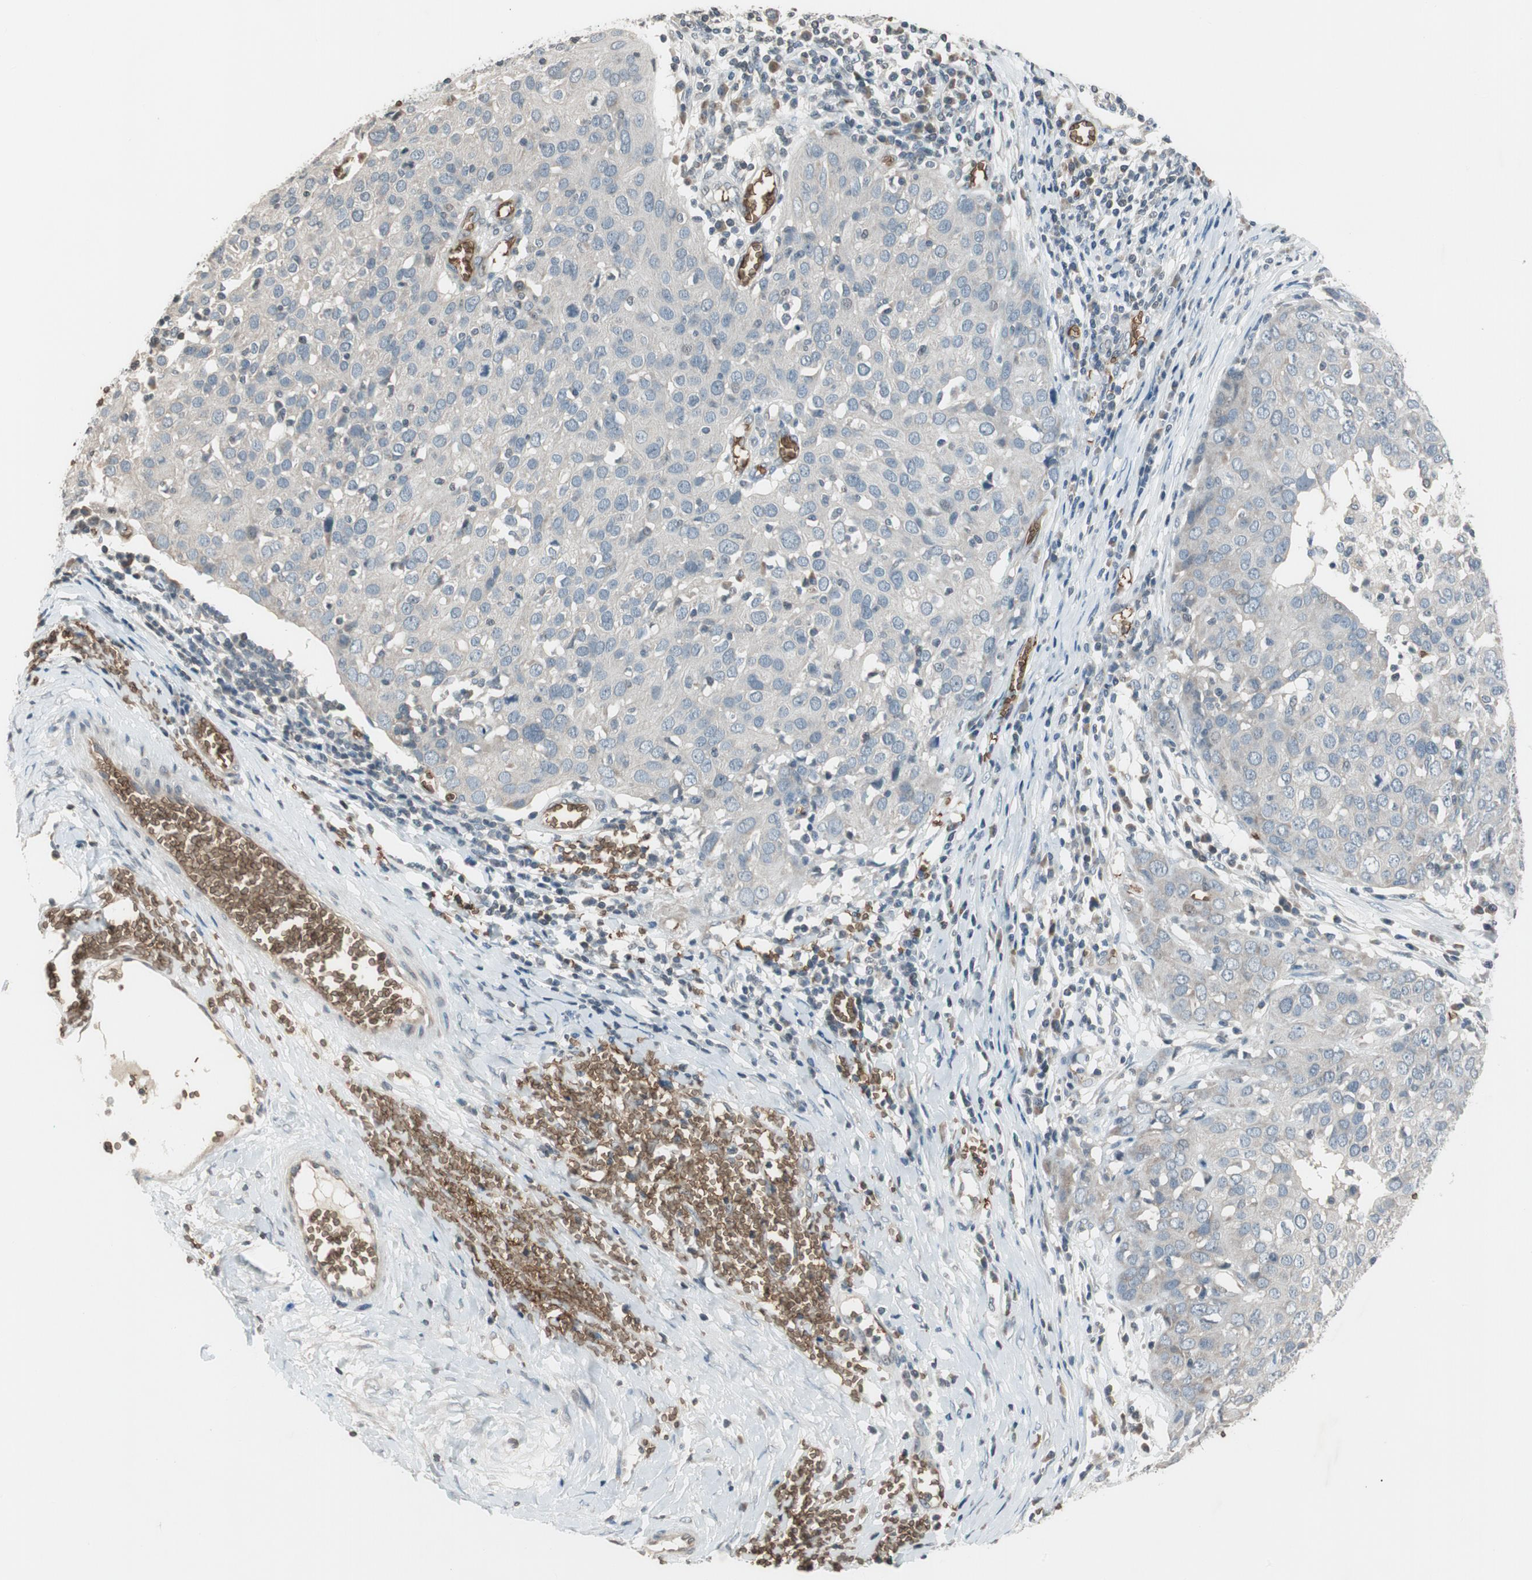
{"staining": {"intensity": "negative", "quantity": "none", "location": "none"}, "tissue": "ovarian cancer", "cell_type": "Tumor cells", "image_type": "cancer", "snomed": [{"axis": "morphology", "description": "Carcinoma, endometroid"}, {"axis": "topography", "description": "Ovary"}], "caption": "Immunohistochemical staining of ovarian cancer exhibits no significant staining in tumor cells.", "gene": "GYPC", "patient": {"sex": "female", "age": 50}}